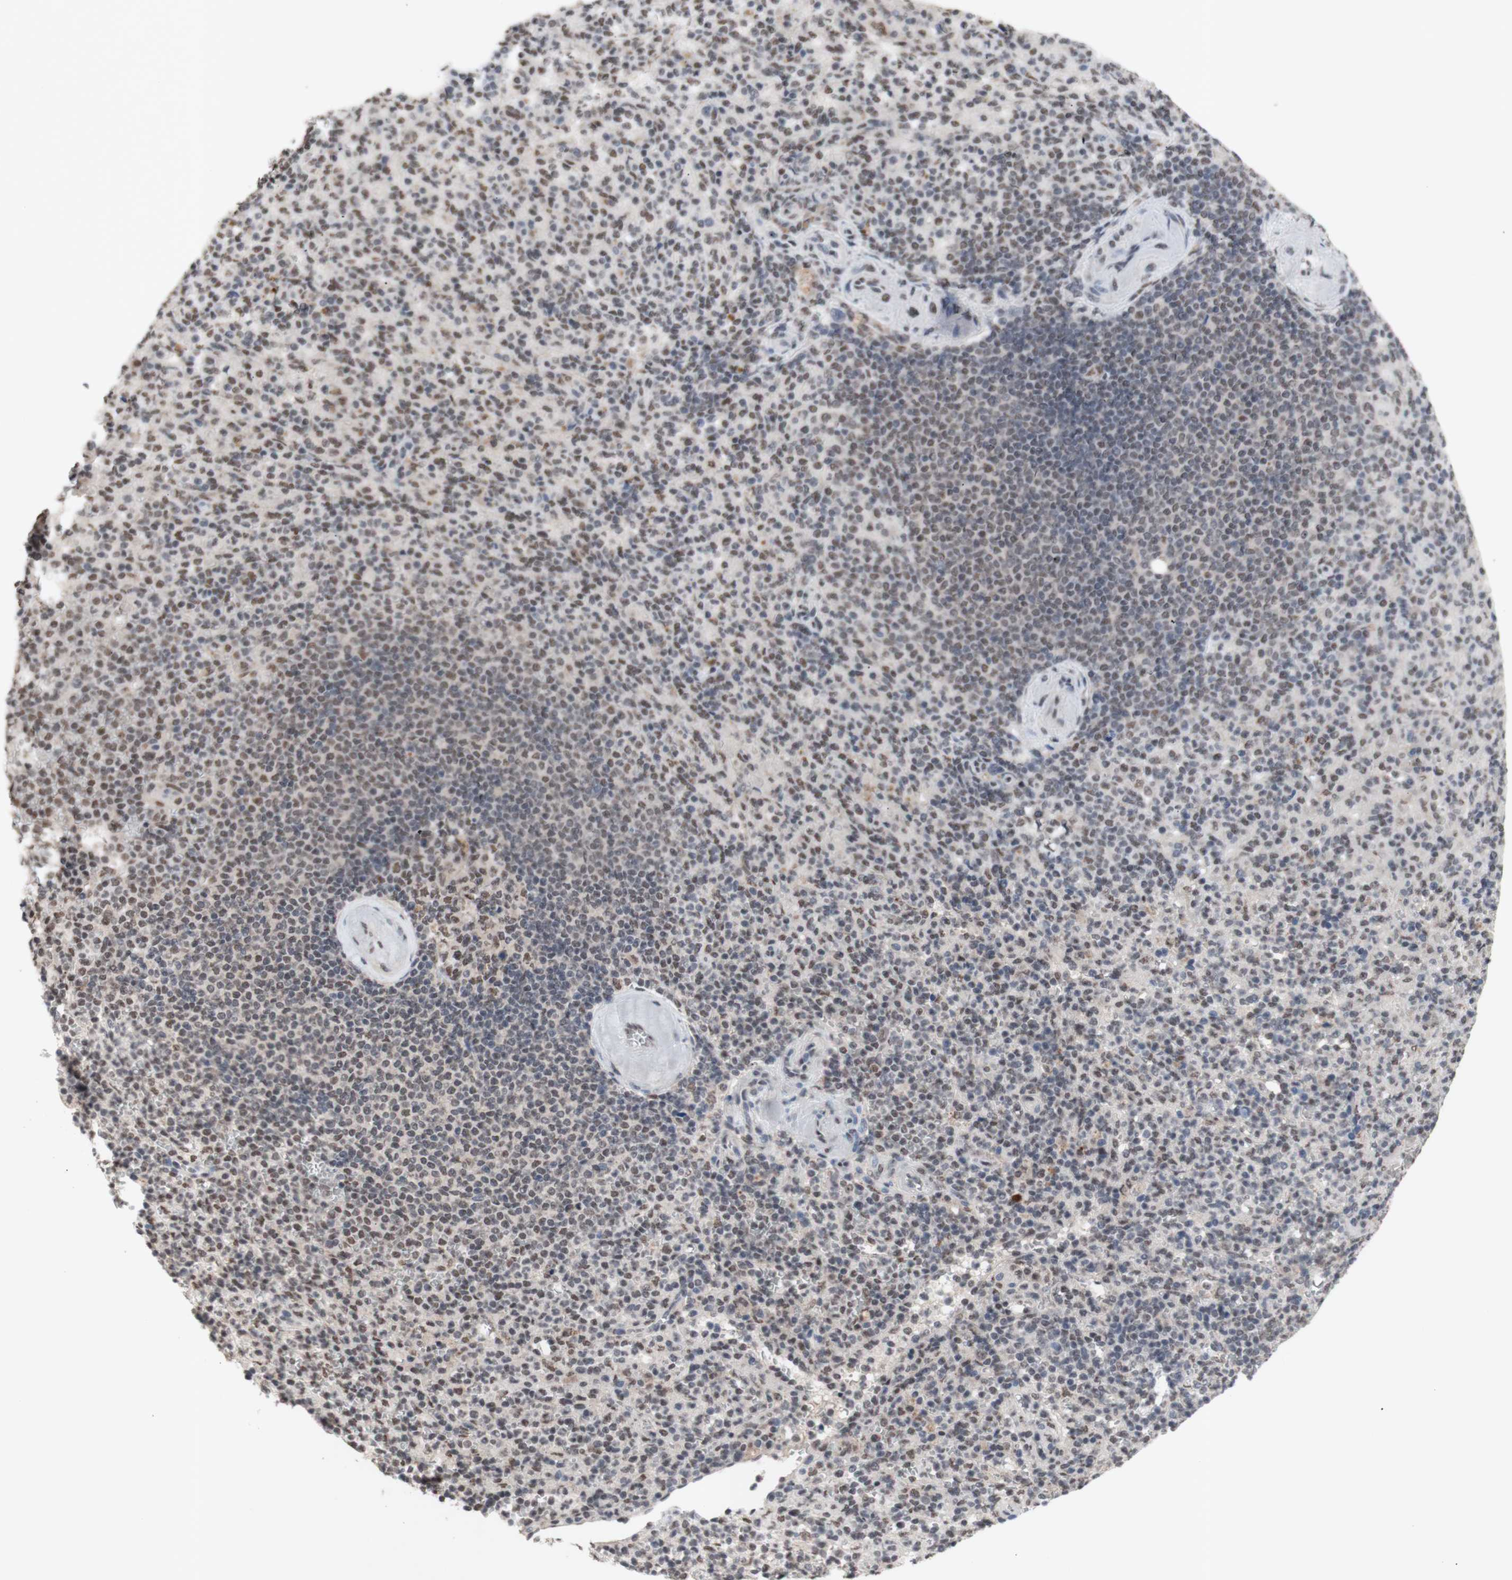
{"staining": {"intensity": "weak", "quantity": "25%-75%", "location": "nuclear"}, "tissue": "spleen", "cell_type": "Cells in red pulp", "image_type": "normal", "snomed": [{"axis": "morphology", "description": "Normal tissue, NOS"}, {"axis": "topography", "description": "Spleen"}], "caption": "IHC of normal human spleen shows low levels of weak nuclear expression in approximately 25%-75% of cells in red pulp.", "gene": "SFPQ", "patient": {"sex": "female", "age": 74}}